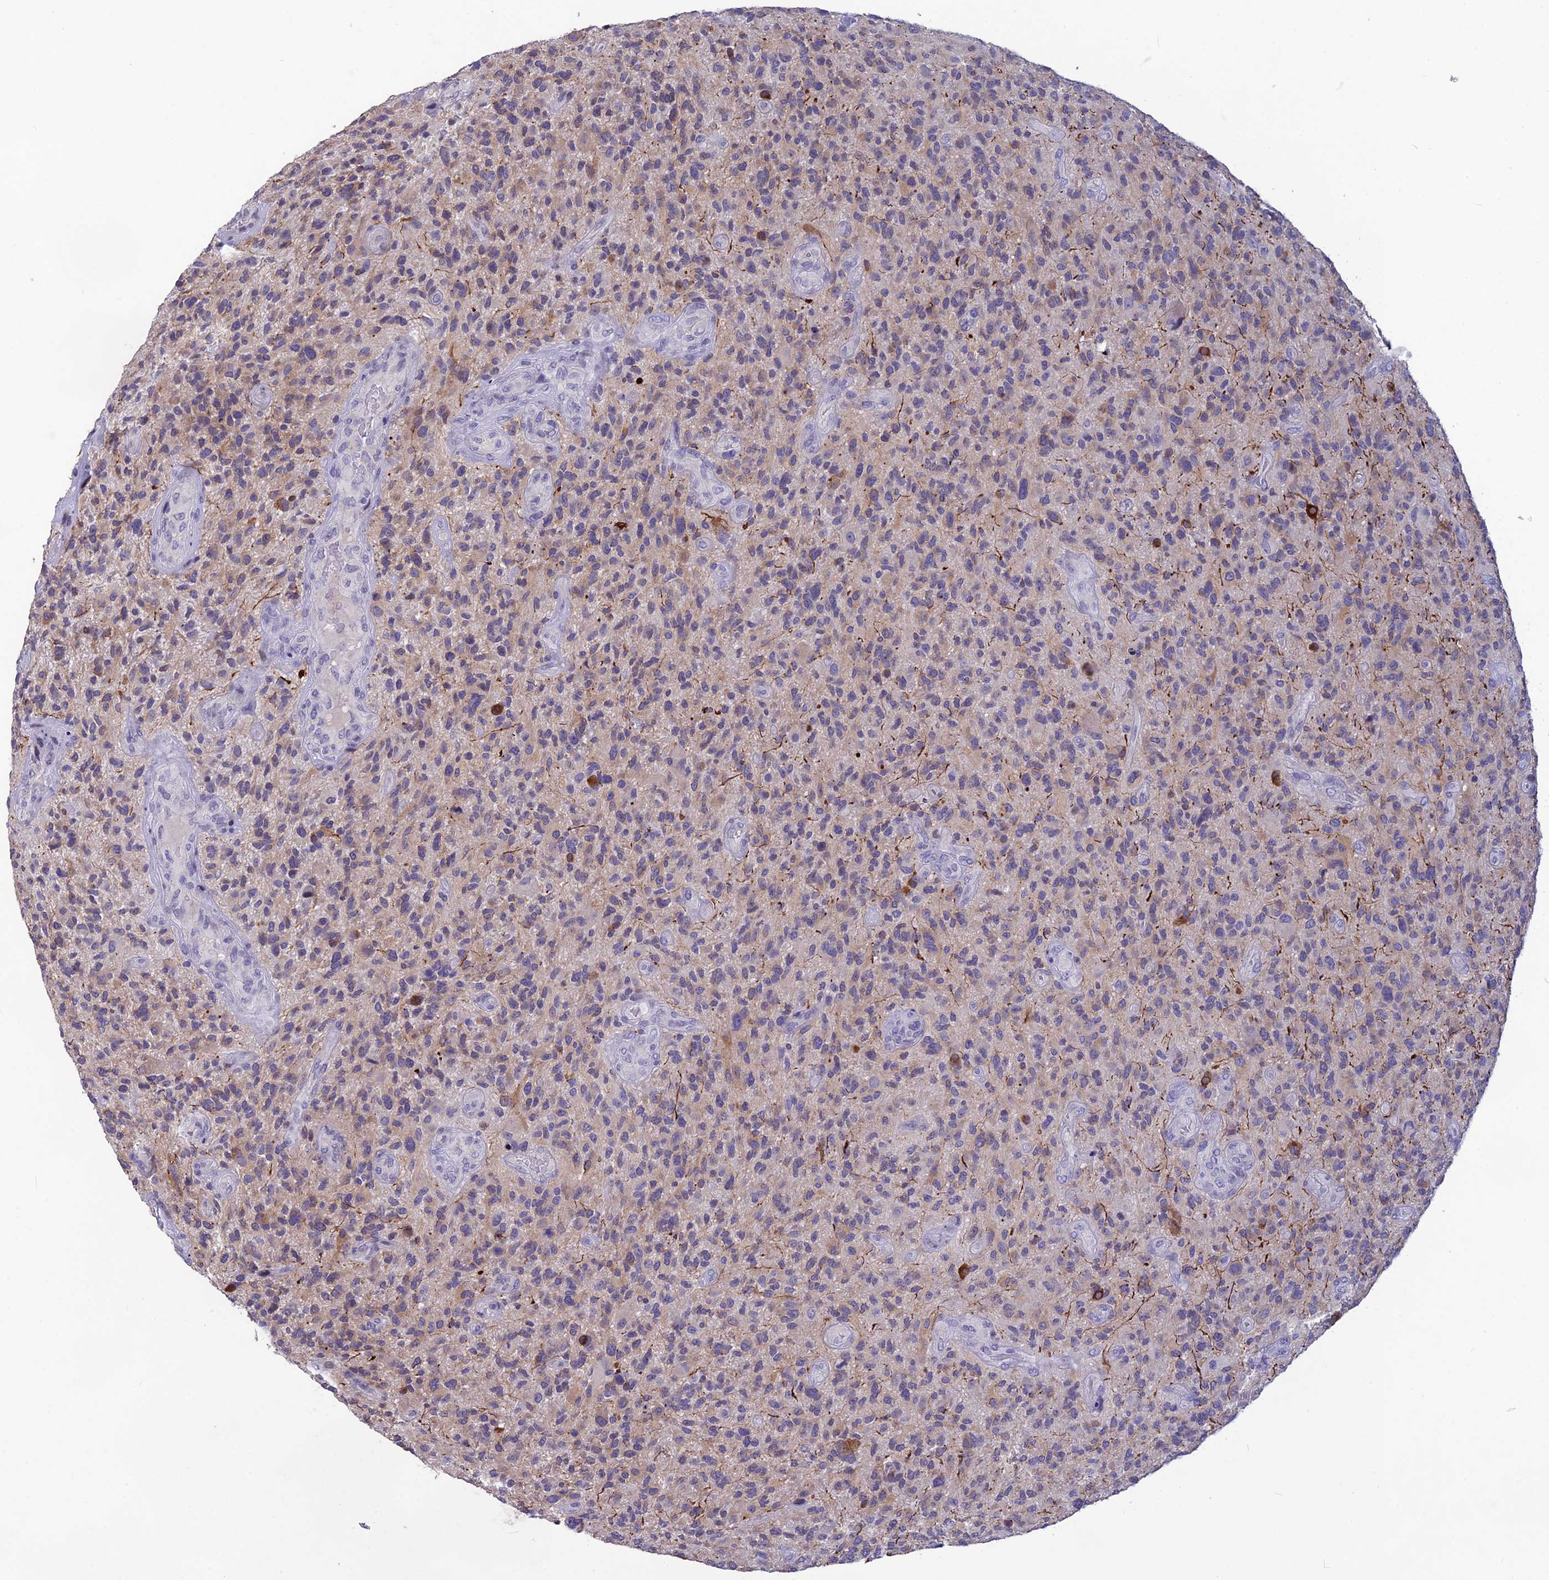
{"staining": {"intensity": "negative", "quantity": "none", "location": "none"}, "tissue": "glioma", "cell_type": "Tumor cells", "image_type": "cancer", "snomed": [{"axis": "morphology", "description": "Glioma, malignant, High grade"}, {"axis": "topography", "description": "Brain"}], "caption": "Malignant glioma (high-grade) was stained to show a protein in brown. There is no significant expression in tumor cells.", "gene": "TMEM134", "patient": {"sex": "male", "age": 47}}